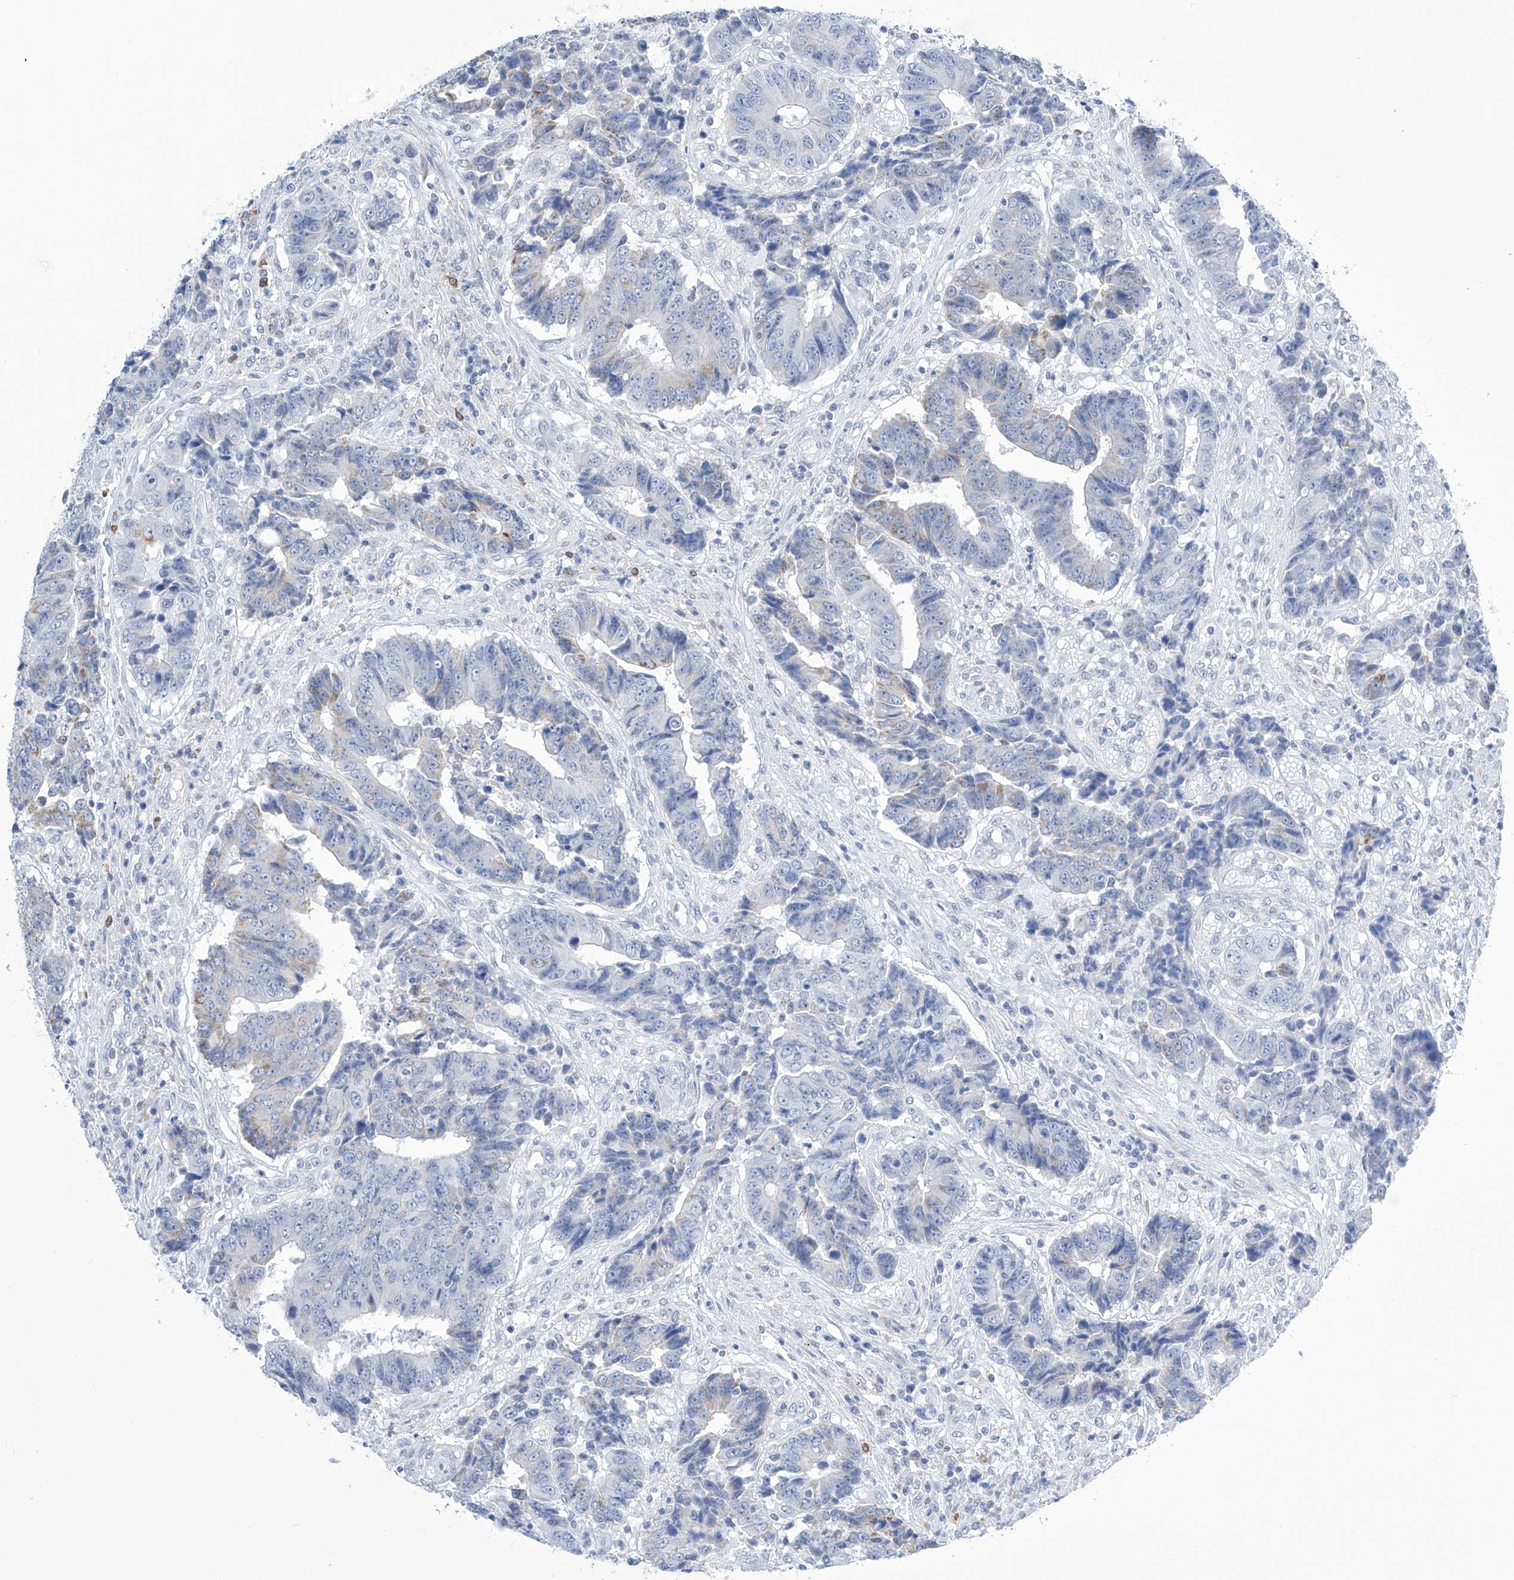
{"staining": {"intensity": "moderate", "quantity": "<25%", "location": "cytoplasmic/membranous"}, "tissue": "colorectal cancer", "cell_type": "Tumor cells", "image_type": "cancer", "snomed": [{"axis": "morphology", "description": "Adenocarcinoma, NOS"}, {"axis": "topography", "description": "Rectum"}], "caption": "This image displays colorectal adenocarcinoma stained with IHC to label a protein in brown. The cytoplasmic/membranous of tumor cells show moderate positivity for the protein. Nuclei are counter-stained blue.", "gene": "ALDH6A1", "patient": {"sex": "male", "age": 84}}